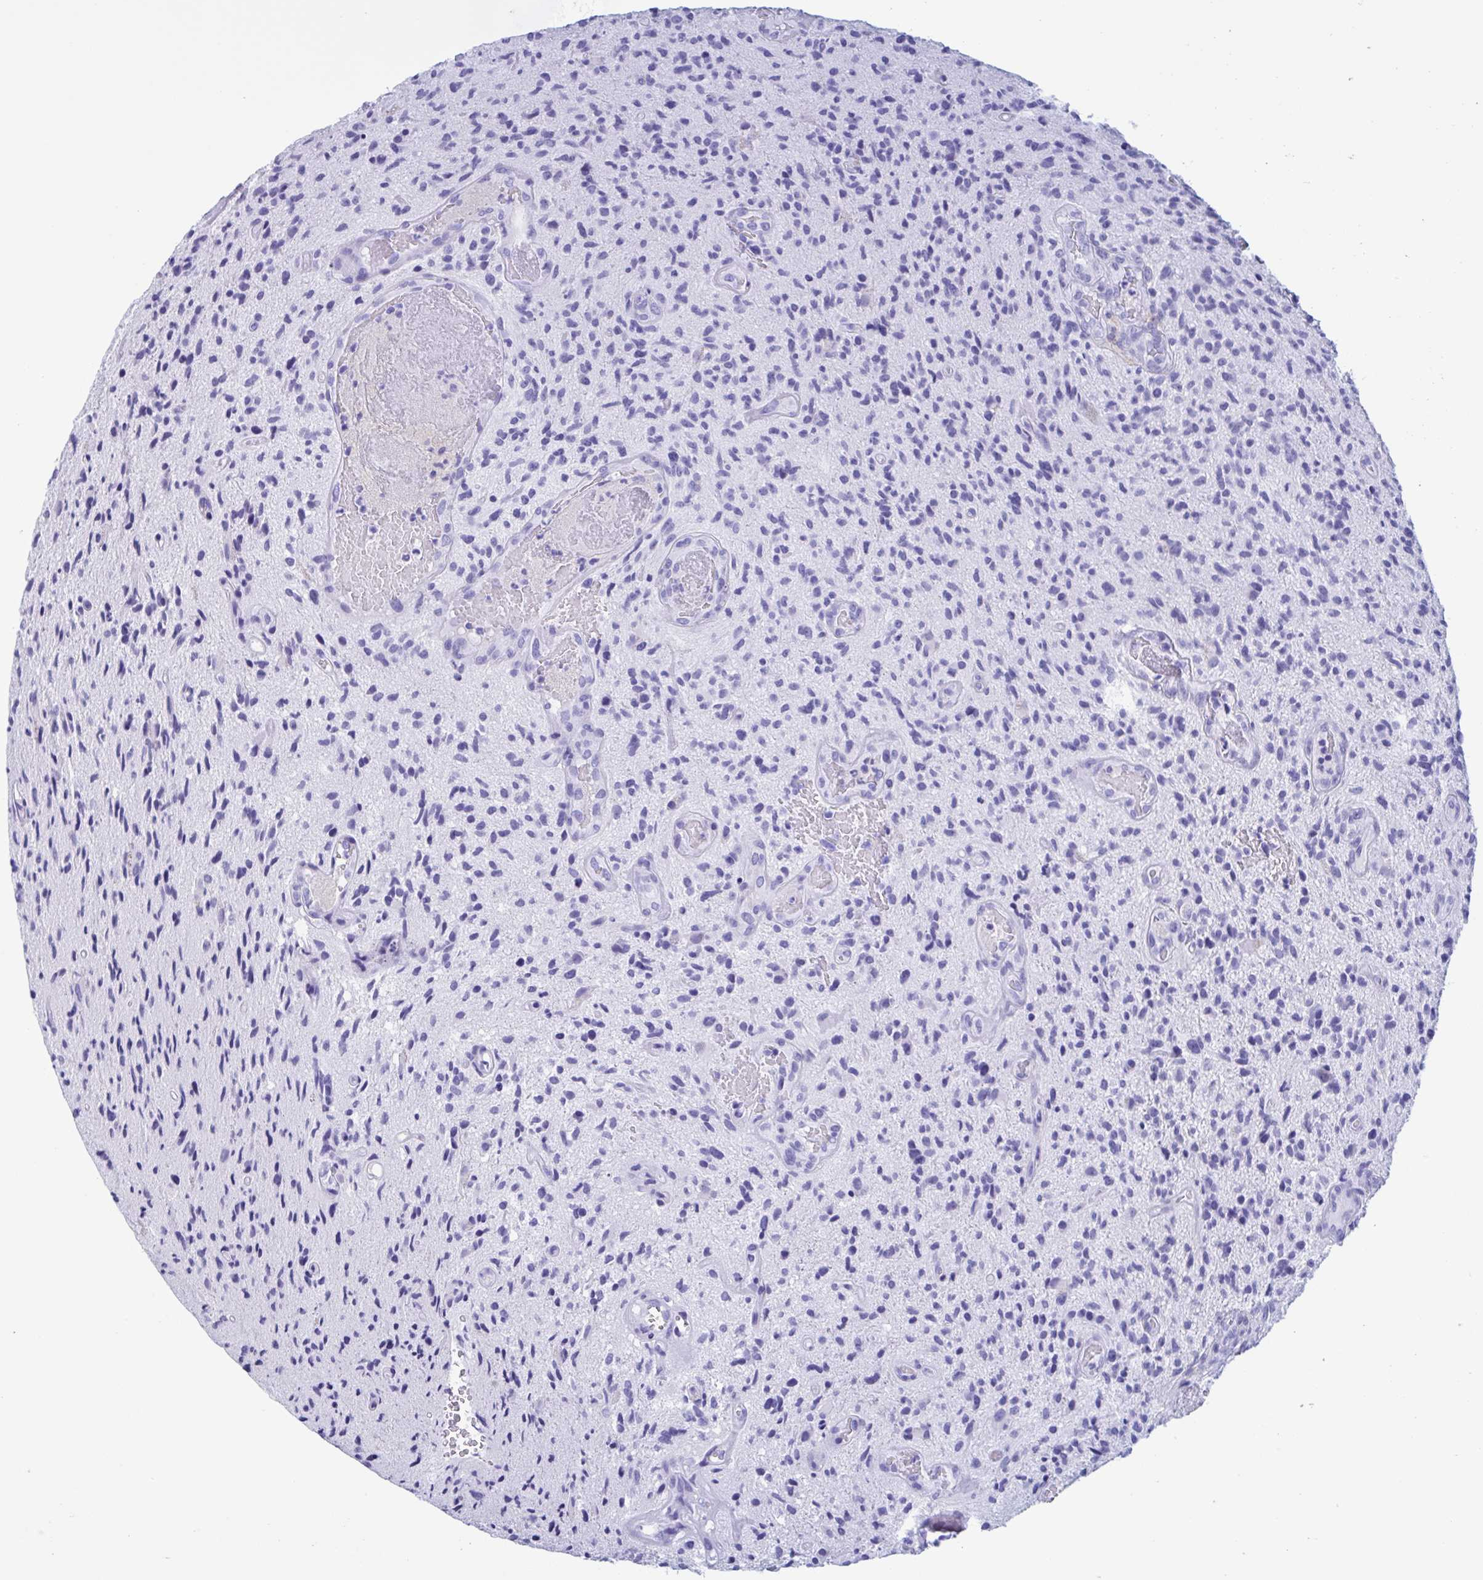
{"staining": {"intensity": "negative", "quantity": "none", "location": "none"}, "tissue": "glioma", "cell_type": "Tumor cells", "image_type": "cancer", "snomed": [{"axis": "morphology", "description": "Glioma, malignant, High grade"}, {"axis": "topography", "description": "Brain"}], "caption": "Tumor cells show no significant positivity in high-grade glioma (malignant).", "gene": "ZNF850", "patient": {"sex": "male", "age": 55}}